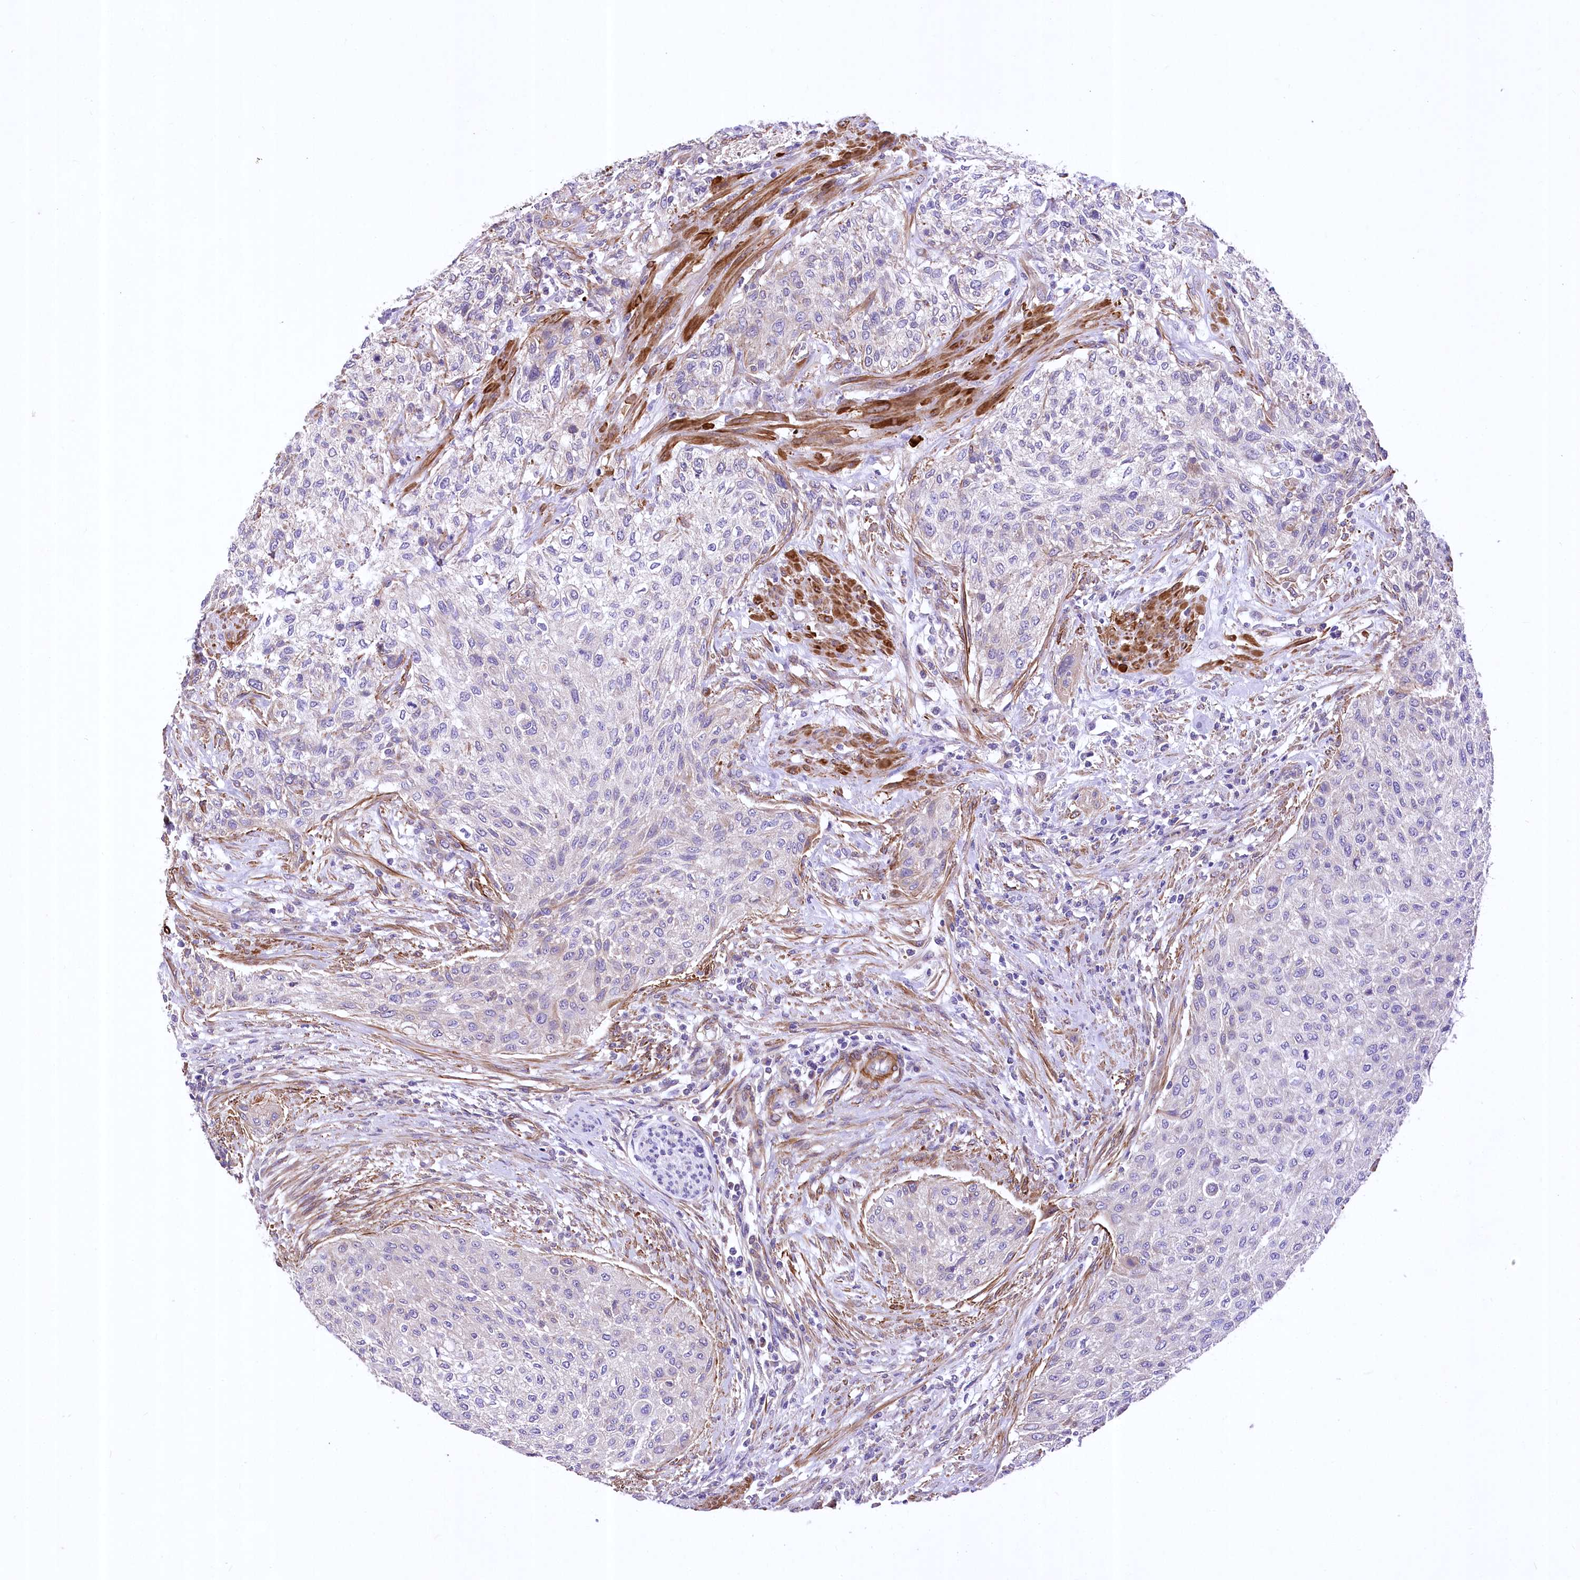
{"staining": {"intensity": "negative", "quantity": "none", "location": "none"}, "tissue": "urothelial cancer", "cell_type": "Tumor cells", "image_type": "cancer", "snomed": [{"axis": "morphology", "description": "Urothelial carcinoma, High grade"}, {"axis": "topography", "description": "Urinary bladder"}], "caption": "A micrograph of human urothelial carcinoma (high-grade) is negative for staining in tumor cells.", "gene": "RDH16", "patient": {"sex": "male", "age": 35}}